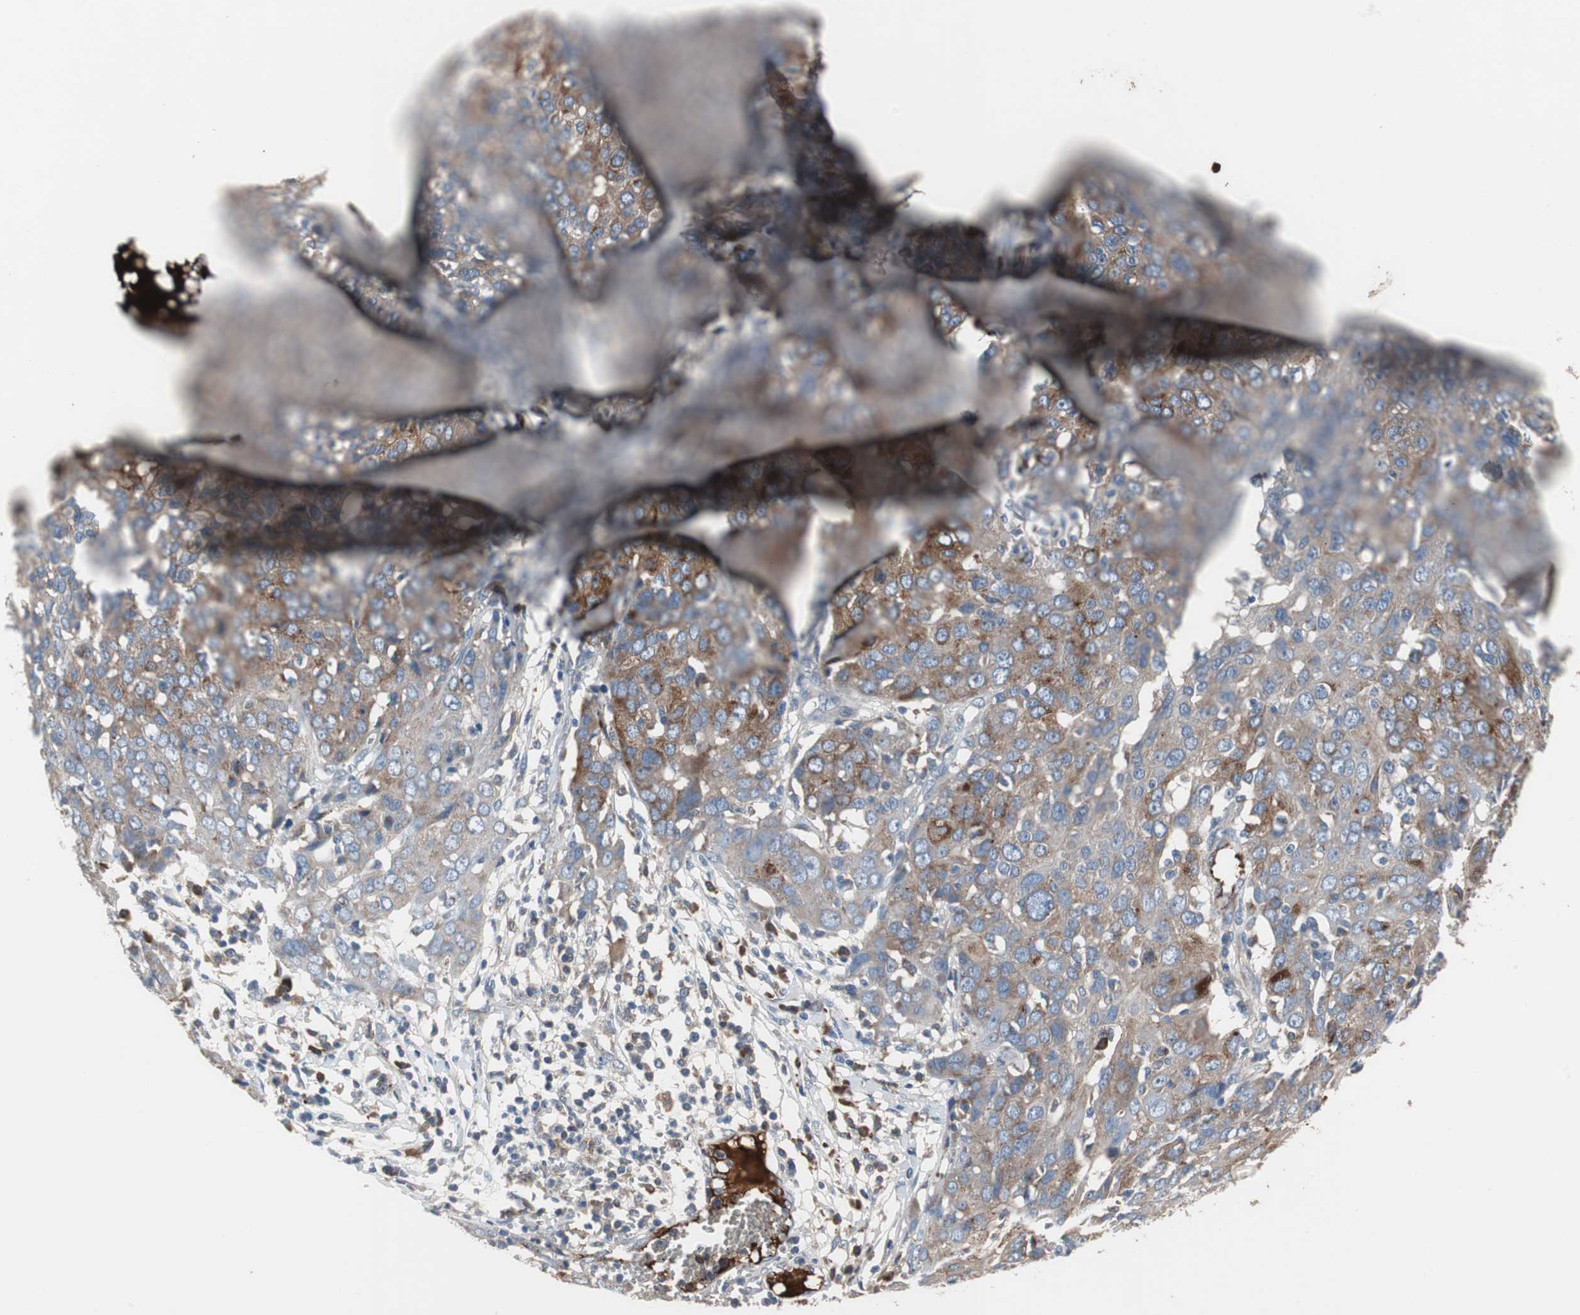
{"staining": {"intensity": "weak", "quantity": "25%-75%", "location": "cytoplasmic/membranous"}, "tissue": "ovarian cancer", "cell_type": "Tumor cells", "image_type": "cancer", "snomed": [{"axis": "morphology", "description": "Carcinoma, endometroid"}, {"axis": "topography", "description": "Ovary"}], "caption": "A high-resolution histopathology image shows immunohistochemistry staining of ovarian cancer, which exhibits weak cytoplasmic/membranous staining in about 25%-75% of tumor cells. (IHC, brightfield microscopy, high magnification).", "gene": "SORT1", "patient": {"sex": "female", "age": 50}}